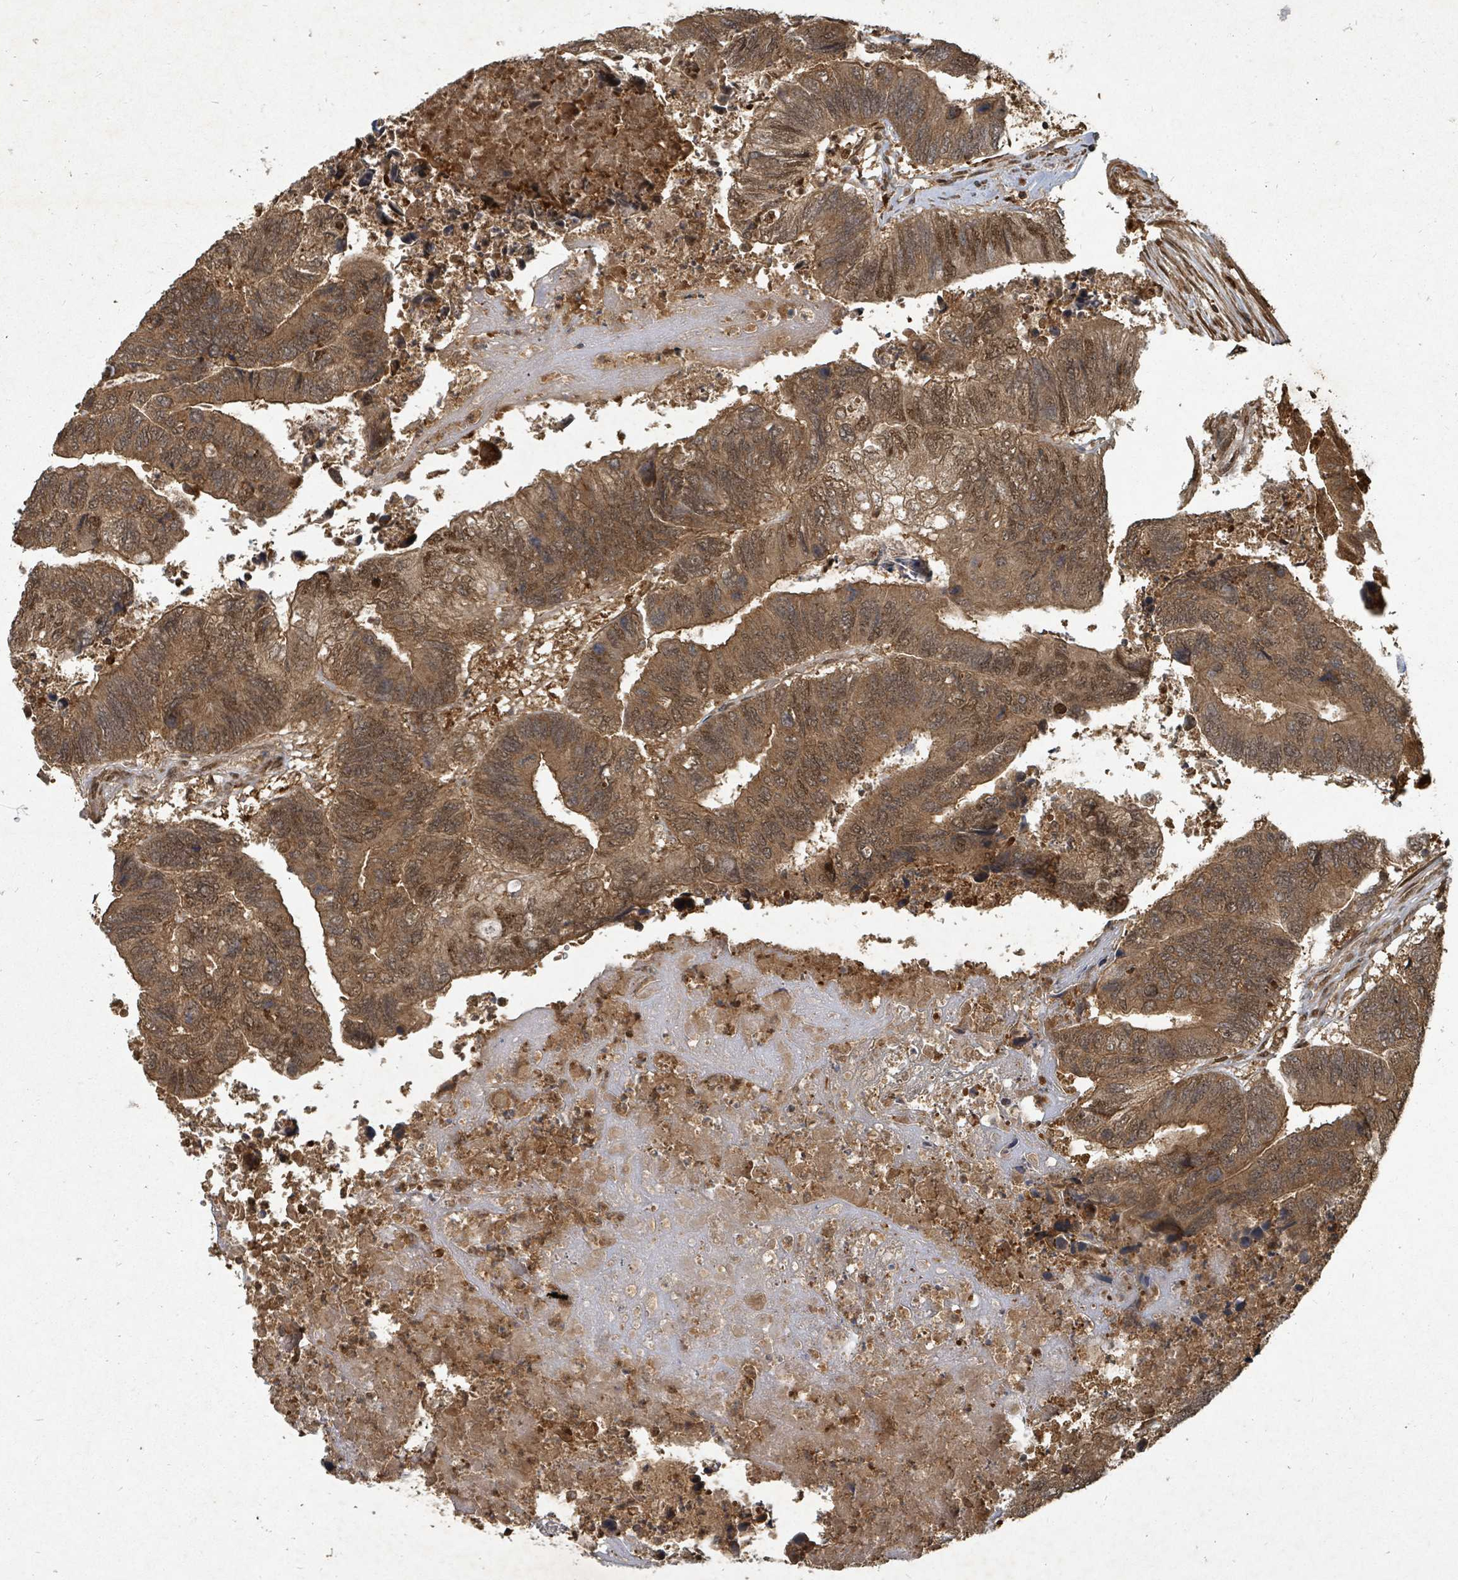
{"staining": {"intensity": "moderate", "quantity": ">75%", "location": "cytoplasmic/membranous,nuclear"}, "tissue": "colorectal cancer", "cell_type": "Tumor cells", "image_type": "cancer", "snomed": [{"axis": "morphology", "description": "Adenocarcinoma, NOS"}, {"axis": "topography", "description": "Colon"}], "caption": "A medium amount of moderate cytoplasmic/membranous and nuclear expression is seen in about >75% of tumor cells in colorectal cancer tissue.", "gene": "KDM4E", "patient": {"sex": "female", "age": 67}}